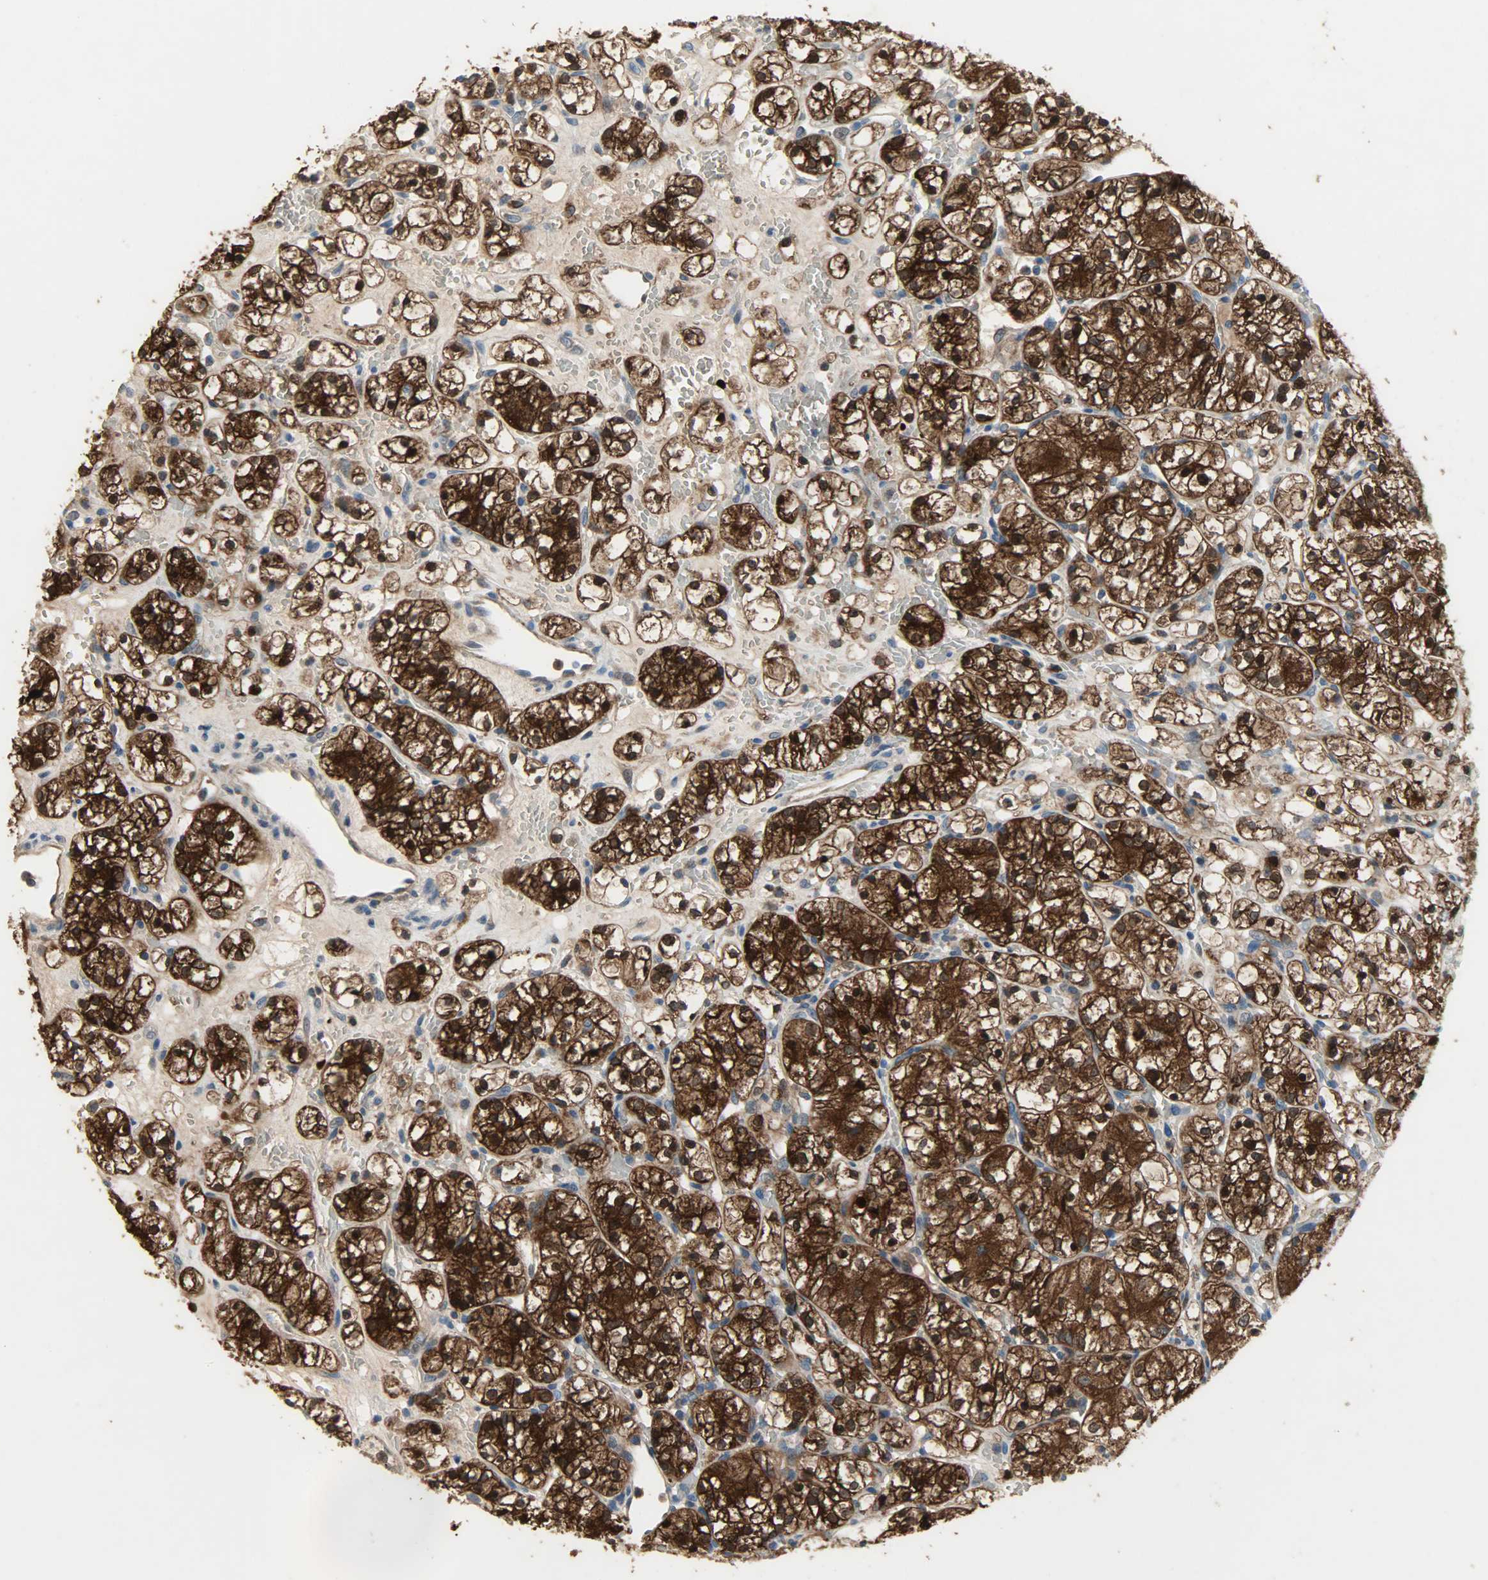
{"staining": {"intensity": "strong", "quantity": ">75%", "location": "cytoplasmic/membranous,nuclear"}, "tissue": "renal cancer", "cell_type": "Tumor cells", "image_type": "cancer", "snomed": [{"axis": "morphology", "description": "Adenocarcinoma, NOS"}, {"axis": "topography", "description": "Kidney"}], "caption": "A micrograph of adenocarcinoma (renal) stained for a protein exhibits strong cytoplasmic/membranous and nuclear brown staining in tumor cells.", "gene": "AMT", "patient": {"sex": "female", "age": 60}}